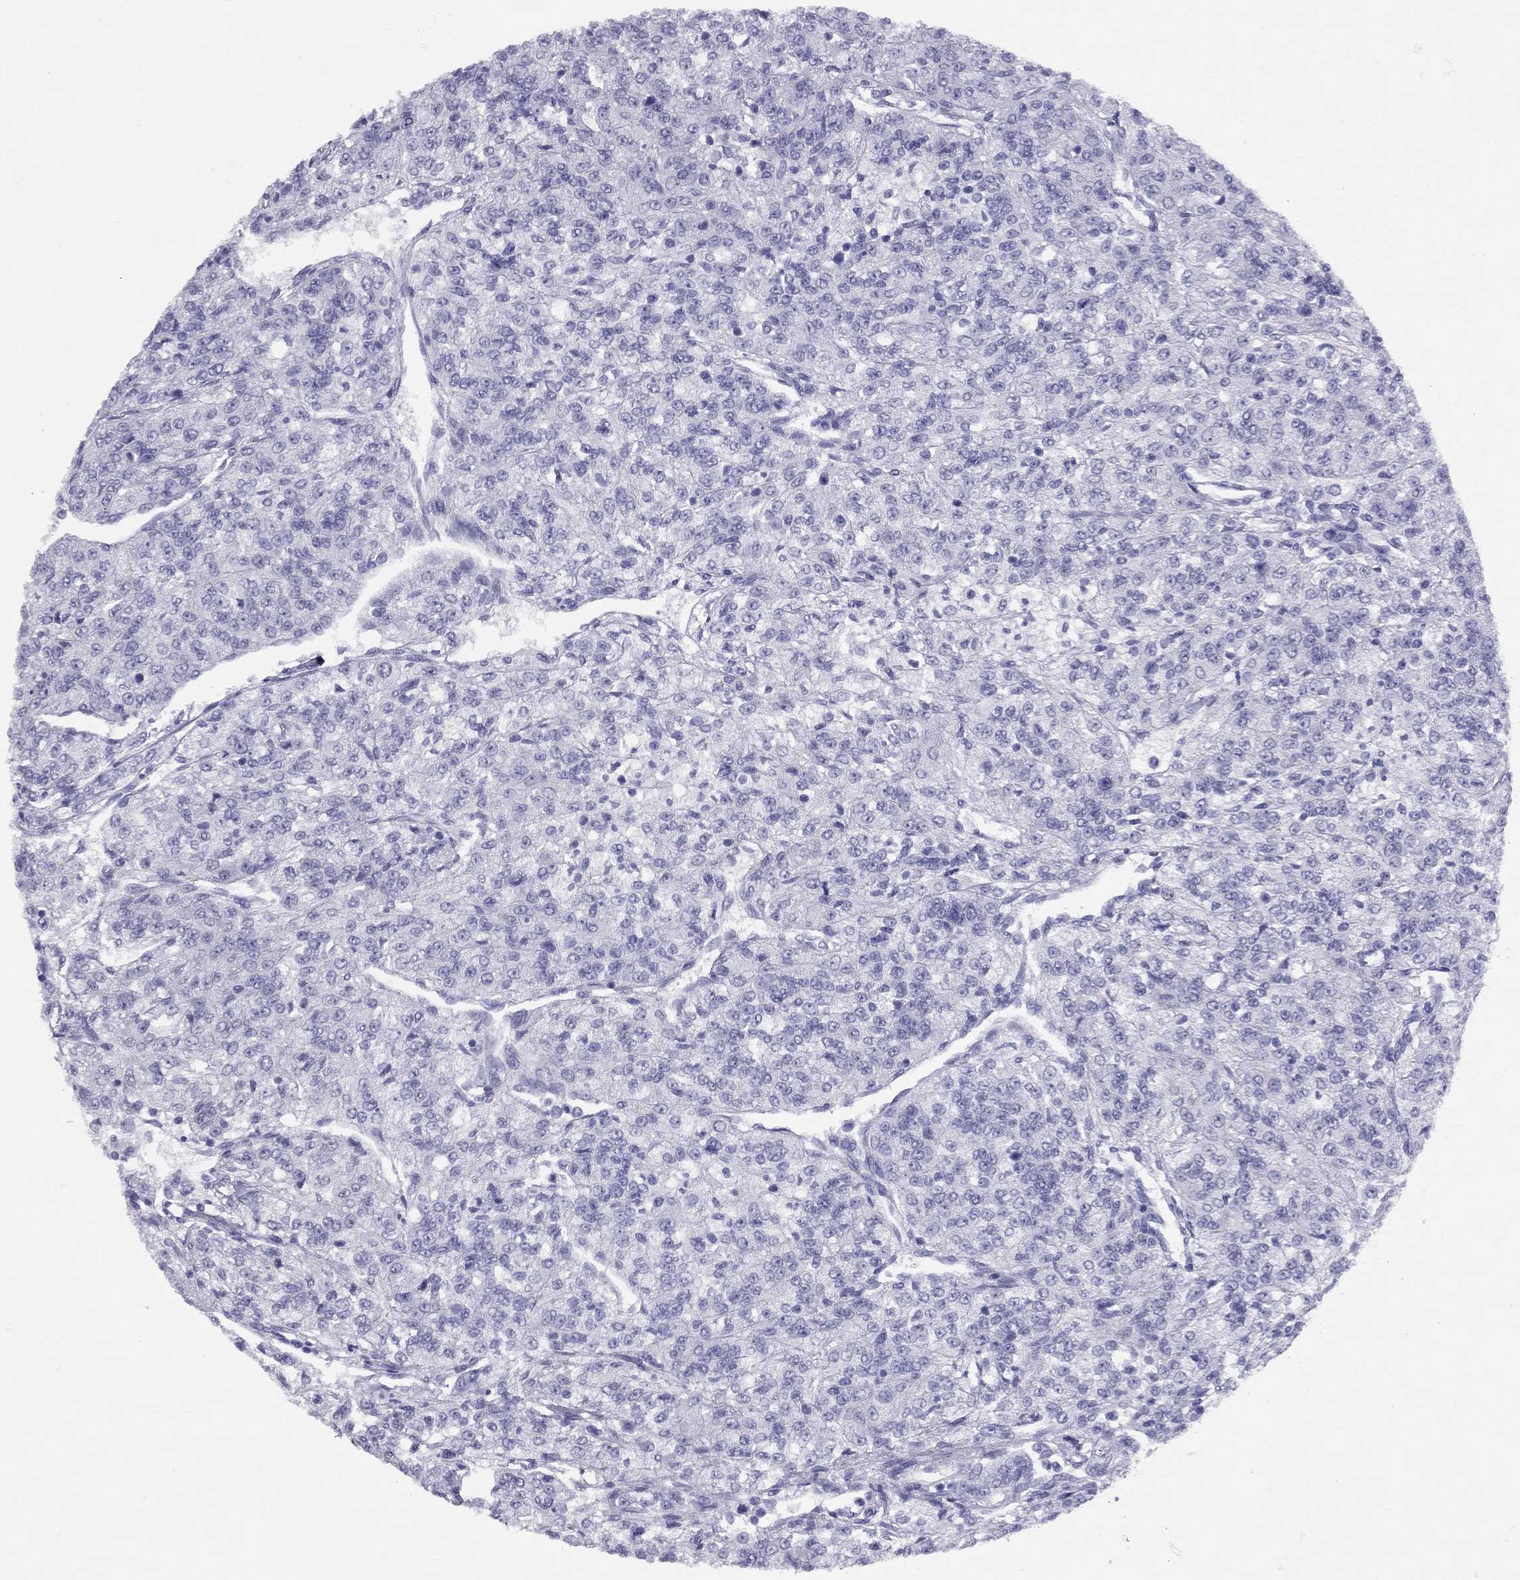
{"staining": {"intensity": "negative", "quantity": "none", "location": "none"}, "tissue": "renal cancer", "cell_type": "Tumor cells", "image_type": "cancer", "snomed": [{"axis": "morphology", "description": "Adenocarcinoma, NOS"}, {"axis": "topography", "description": "Kidney"}], "caption": "The immunohistochemistry image has no significant expression in tumor cells of renal adenocarcinoma tissue.", "gene": "FSCN3", "patient": {"sex": "female", "age": 63}}